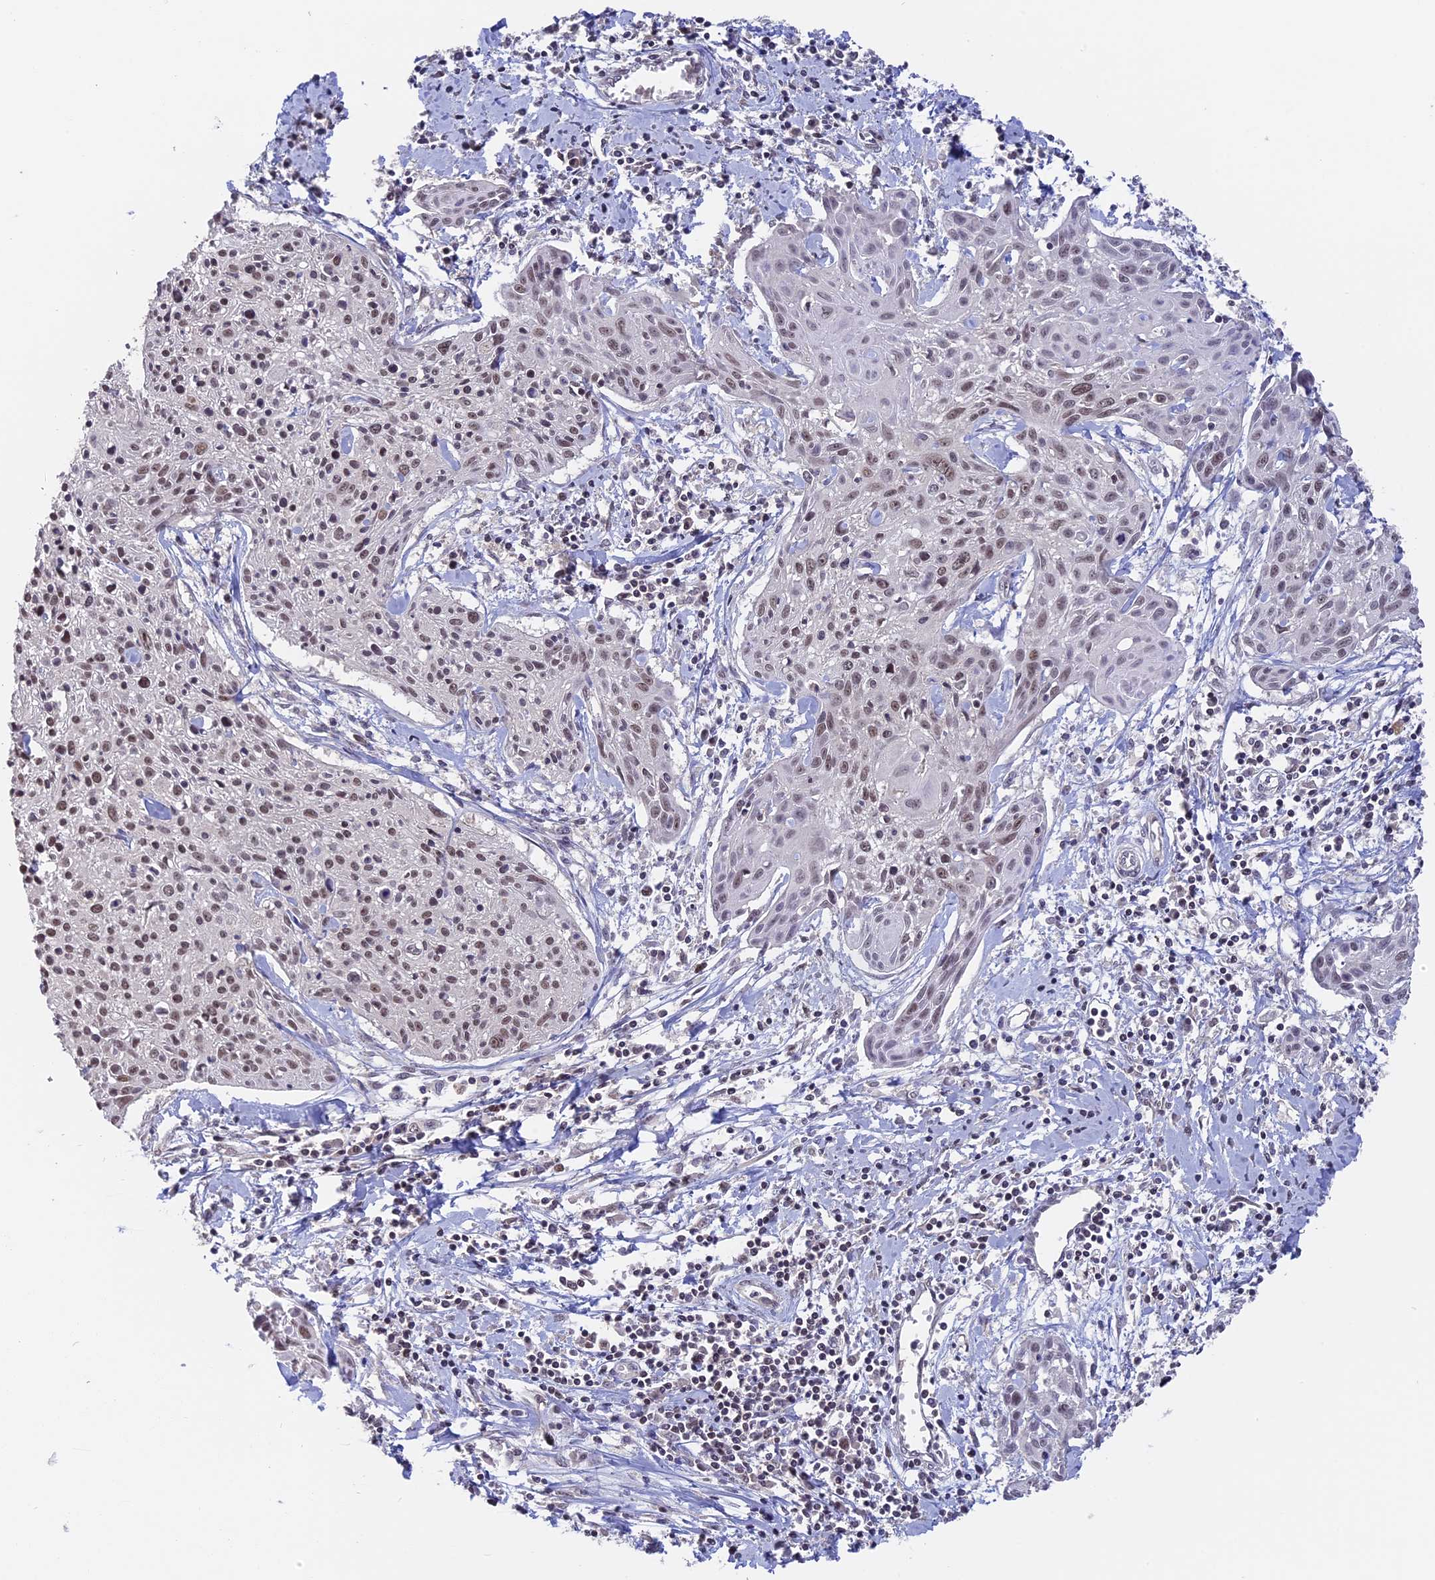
{"staining": {"intensity": "weak", "quantity": "25%-75%", "location": "nuclear"}, "tissue": "cervical cancer", "cell_type": "Tumor cells", "image_type": "cancer", "snomed": [{"axis": "morphology", "description": "Squamous cell carcinoma, NOS"}, {"axis": "topography", "description": "Cervix"}], "caption": "The image displays immunohistochemical staining of cervical cancer. There is weak nuclear positivity is seen in about 25%-75% of tumor cells.", "gene": "RFC5", "patient": {"sex": "female", "age": 51}}